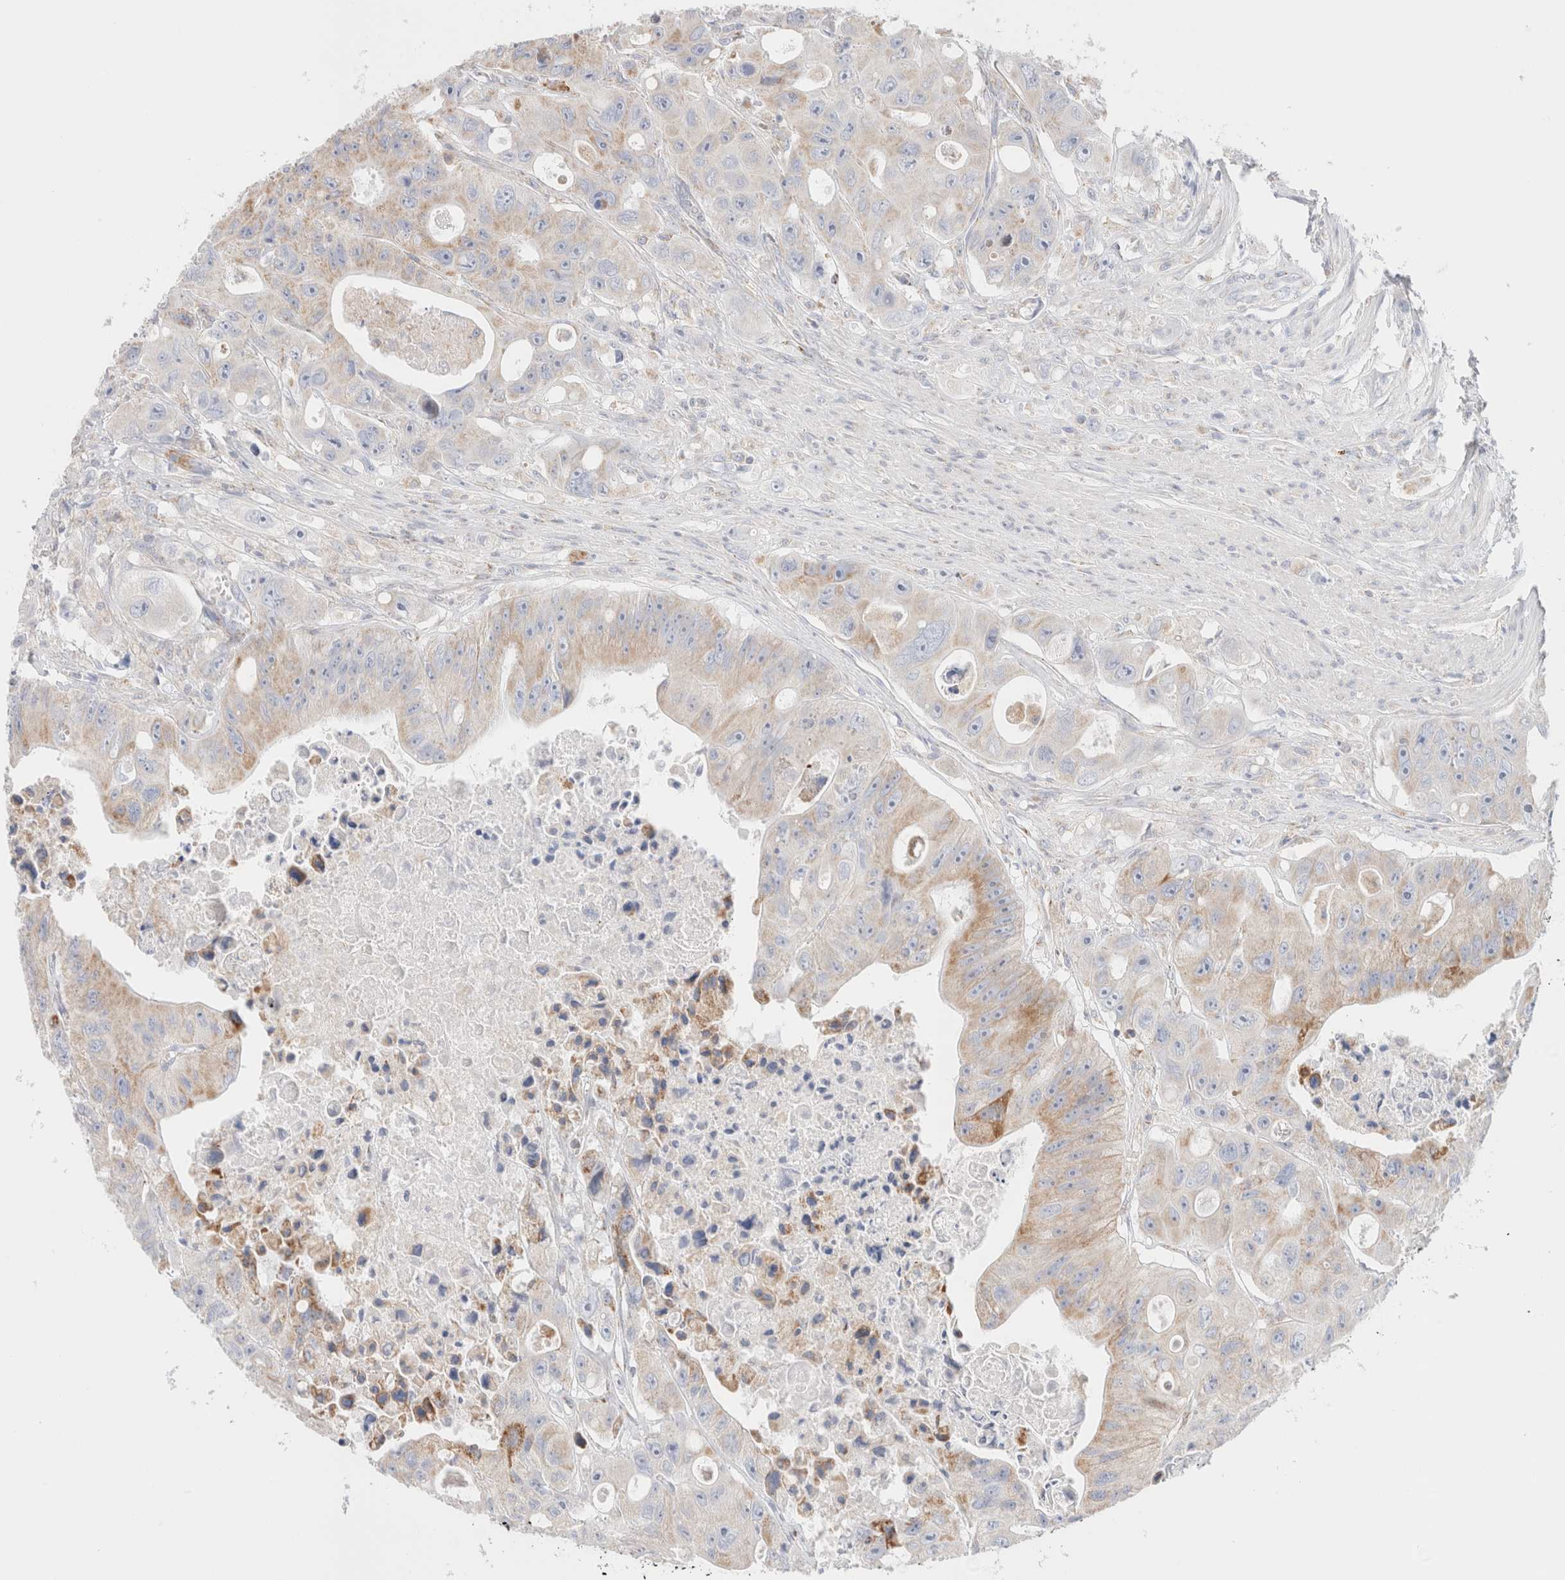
{"staining": {"intensity": "moderate", "quantity": "<25%", "location": "cytoplasmic/membranous"}, "tissue": "colorectal cancer", "cell_type": "Tumor cells", "image_type": "cancer", "snomed": [{"axis": "morphology", "description": "Adenocarcinoma, NOS"}, {"axis": "topography", "description": "Colon"}], "caption": "Moderate cytoplasmic/membranous protein expression is seen in approximately <25% of tumor cells in colorectal cancer.", "gene": "ATP6V1C1", "patient": {"sex": "female", "age": 46}}